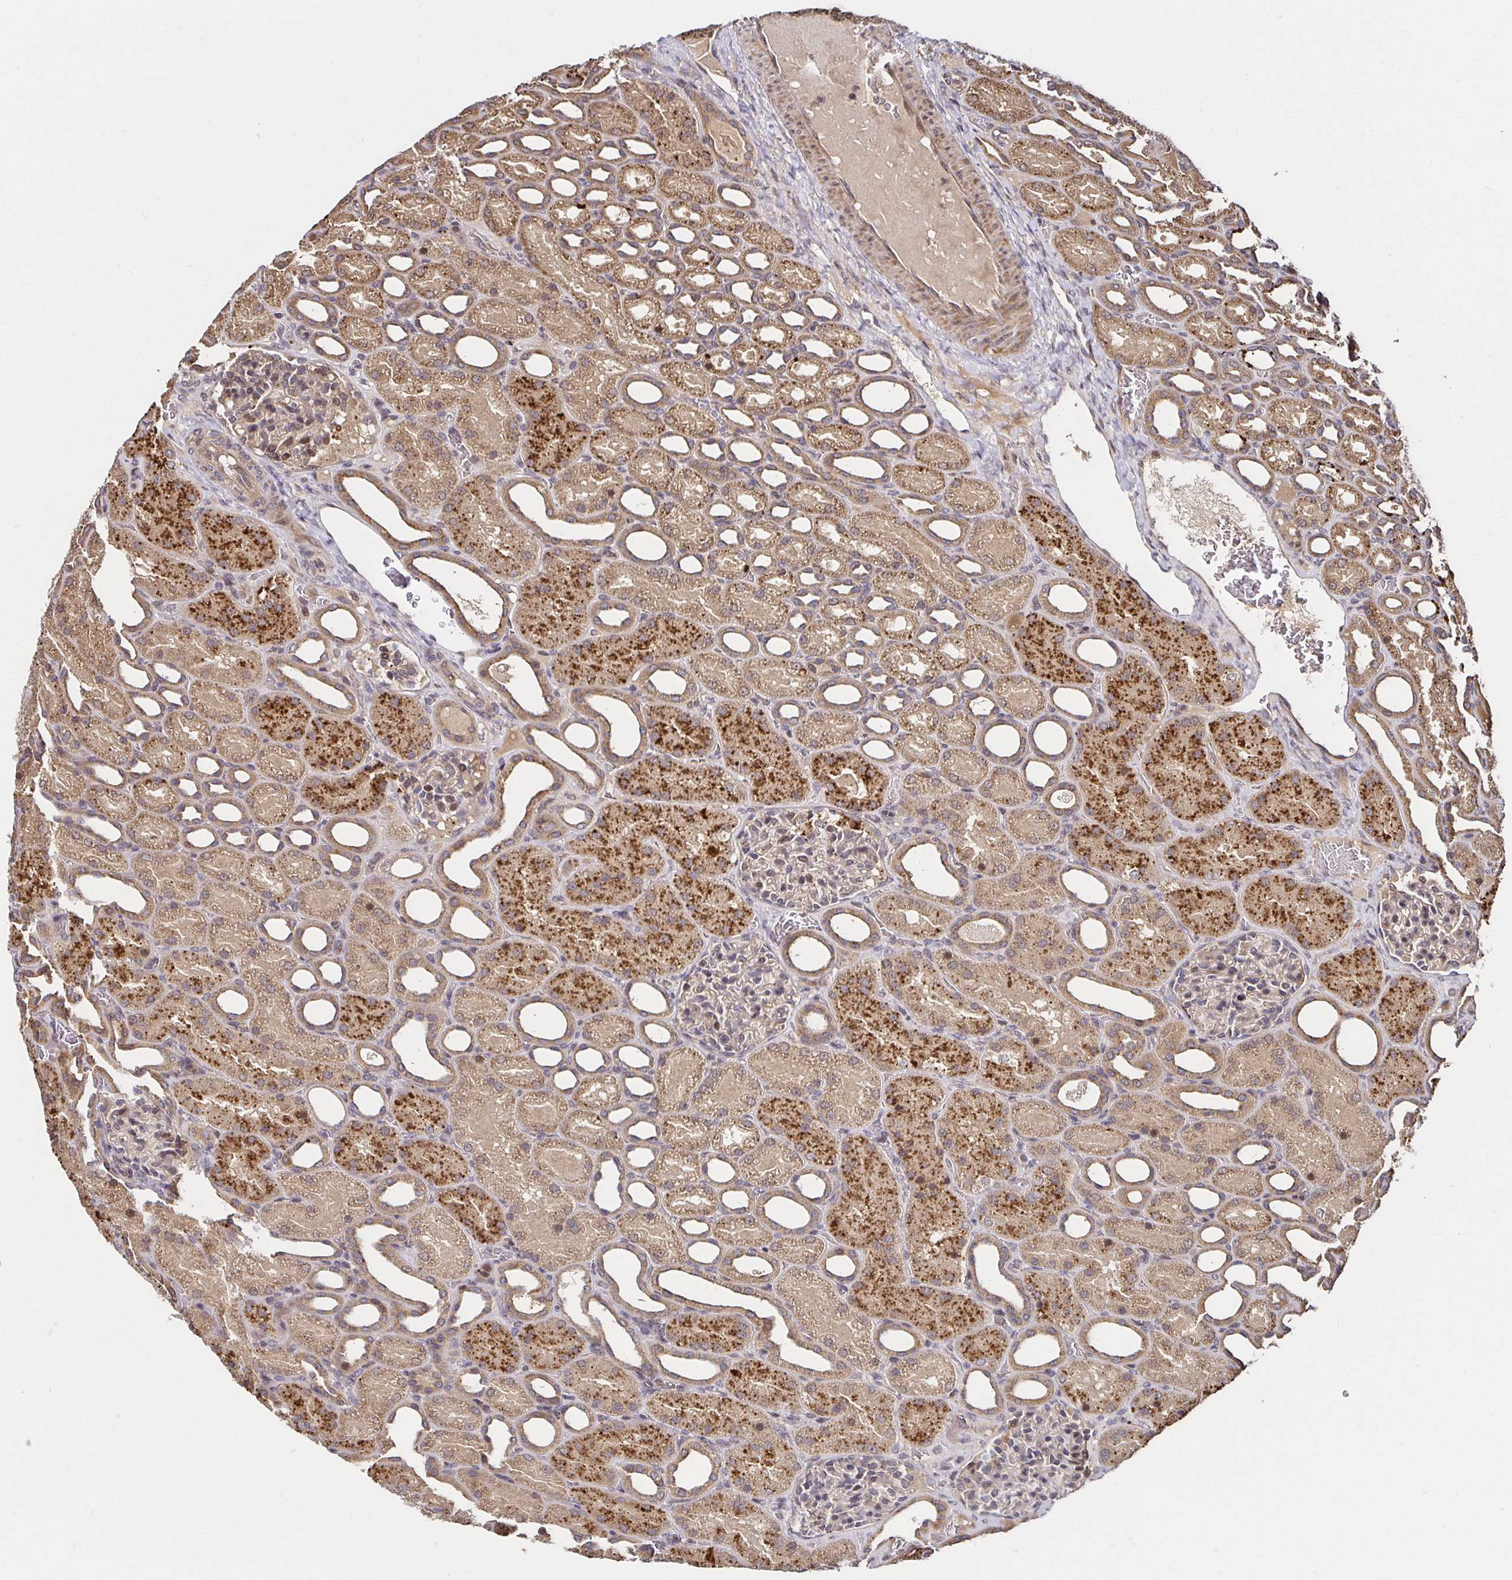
{"staining": {"intensity": "weak", "quantity": "25%-75%", "location": "cytoplasmic/membranous"}, "tissue": "kidney", "cell_type": "Cells in glomeruli", "image_type": "normal", "snomed": [{"axis": "morphology", "description": "Normal tissue, NOS"}, {"axis": "topography", "description": "Kidney"}], "caption": "Immunohistochemical staining of benign kidney shows low levels of weak cytoplasmic/membranous positivity in approximately 25%-75% of cells in glomeruli.", "gene": "SMYD3", "patient": {"sex": "male", "age": 2}}